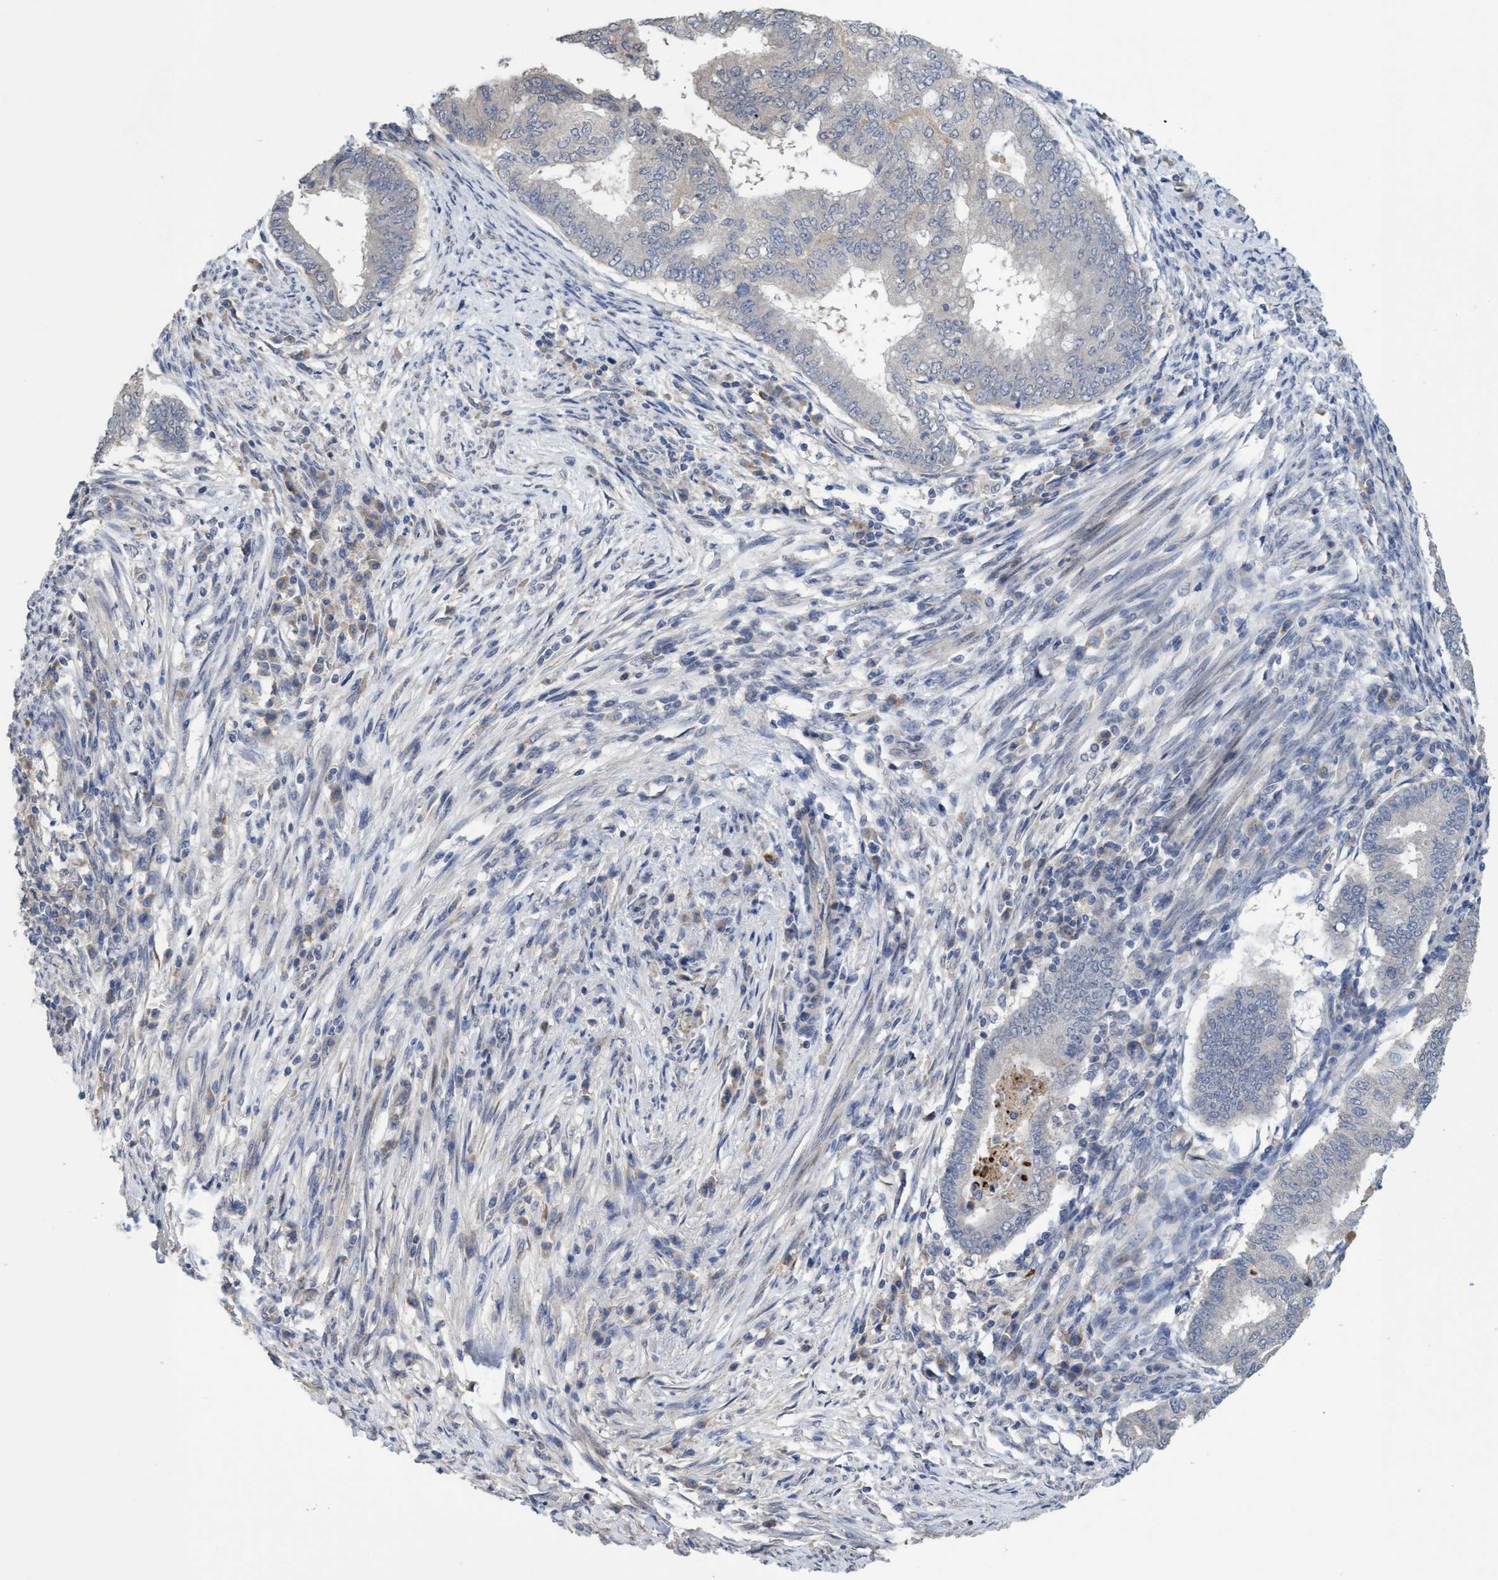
{"staining": {"intensity": "negative", "quantity": "none", "location": "none"}, "tissue": "endometrial cancer", "cell_type": "Tumor cells", "image_type": "cancer", "snomed": [{"axis": "morphology", "description": "Polyp, NOS"}, {"axis": "morphology", "description": "Adenocarcinoma, NOS"}, {"axis": "morphology", "description": "Adenoma, NOS"}, {"axis": "topography", "description": "Endometrium"}], "caption": "There is no significant staining in tumor cells of endometrial adenoma.", "gene": "SEMA4D", "patient": {"sex": "female", "age": 79}}